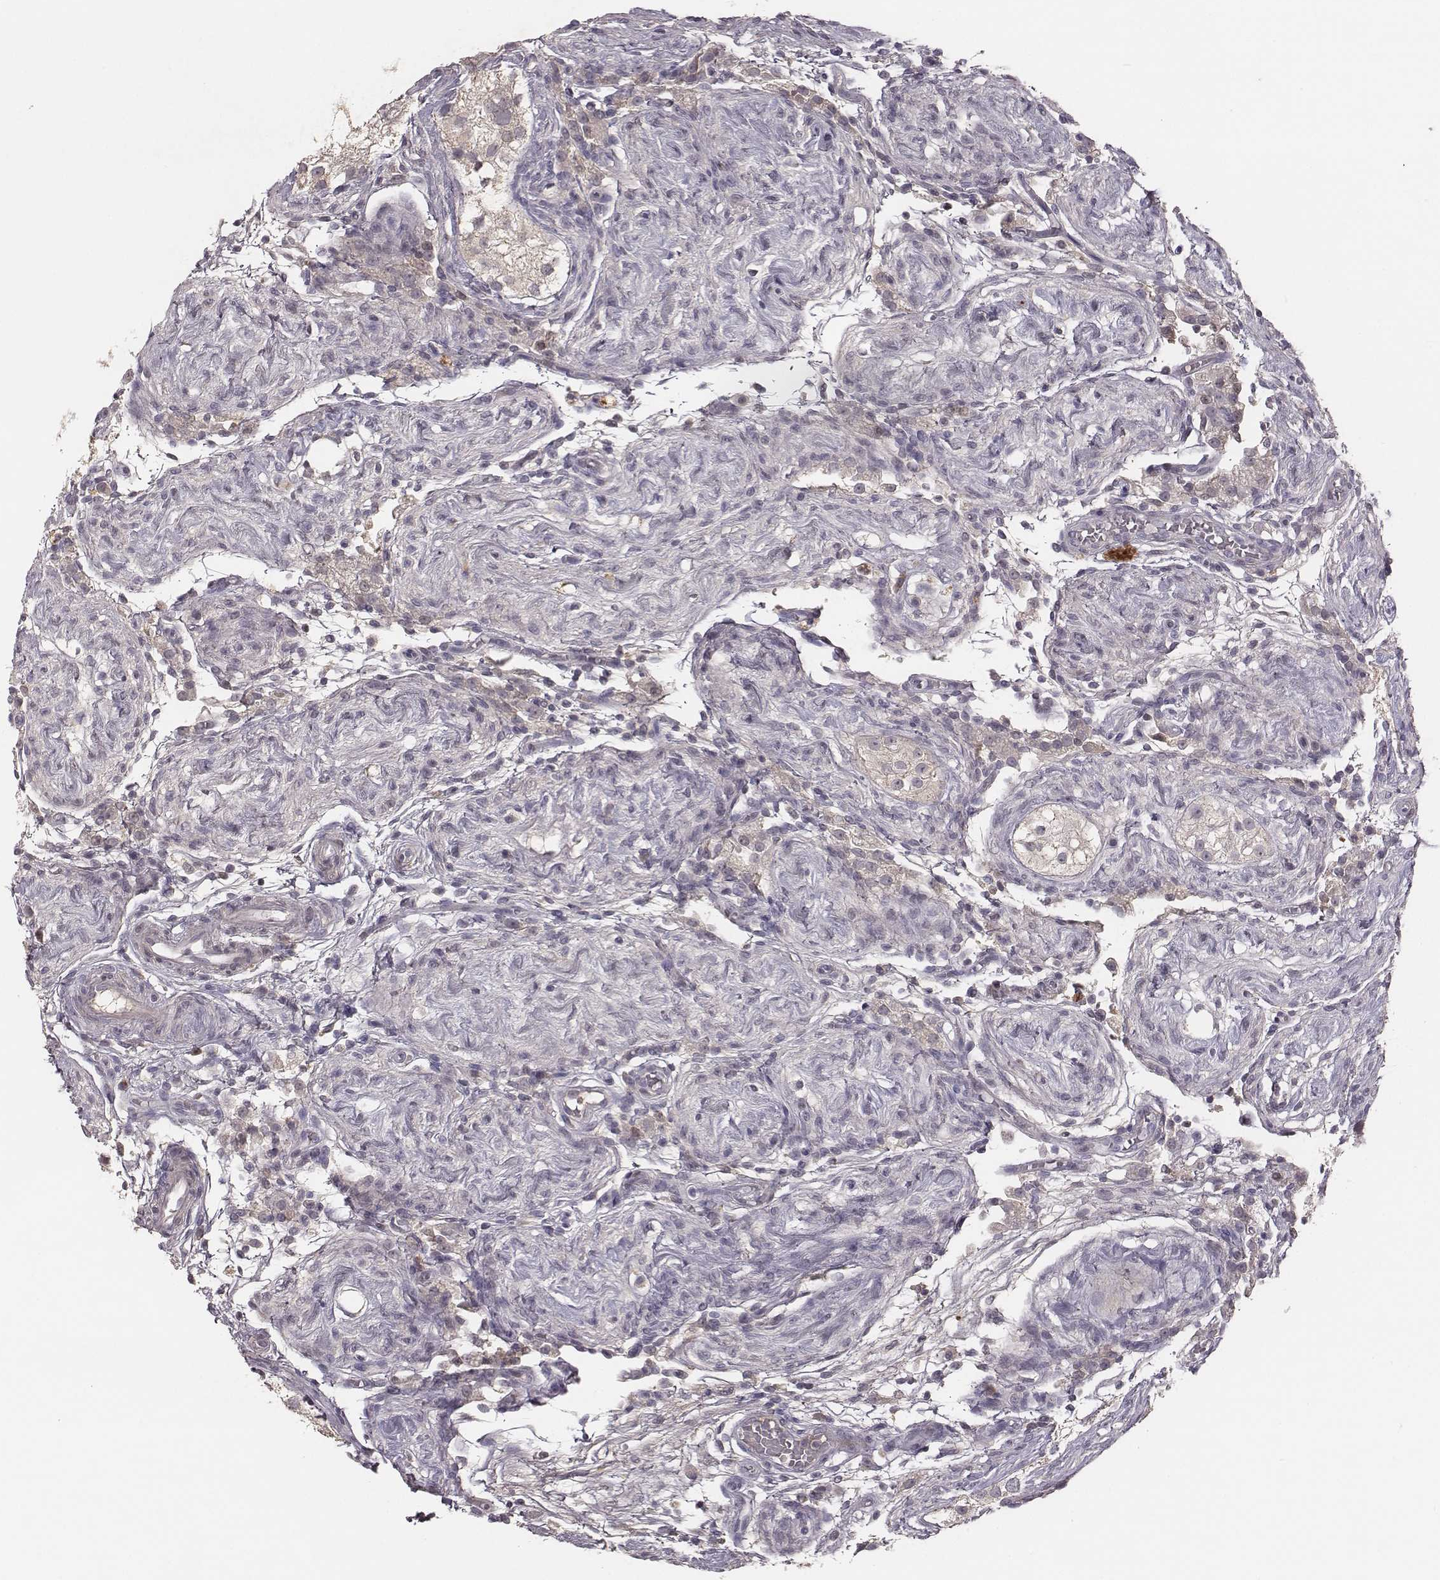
{"staining": {"intensity": "negative", "quantity": "none", "location": "none"}, "tissue": "testis", "cell_type": "Cells in seminiferous ducts", "image_type": "normal", "snomed": [{"axis": "morphology", "description": "Normal tissue, NOS"}, {"axis": "morphology", "description": "Seminoma, NOS"}, {"axis": "topography", "description": "Testis"}], "caption": "Cells in seminiferous ducts show no significant protein expression in normal testis.", "gene": "SLC22A6", "patient": {"sex": "male", "age": 29}}